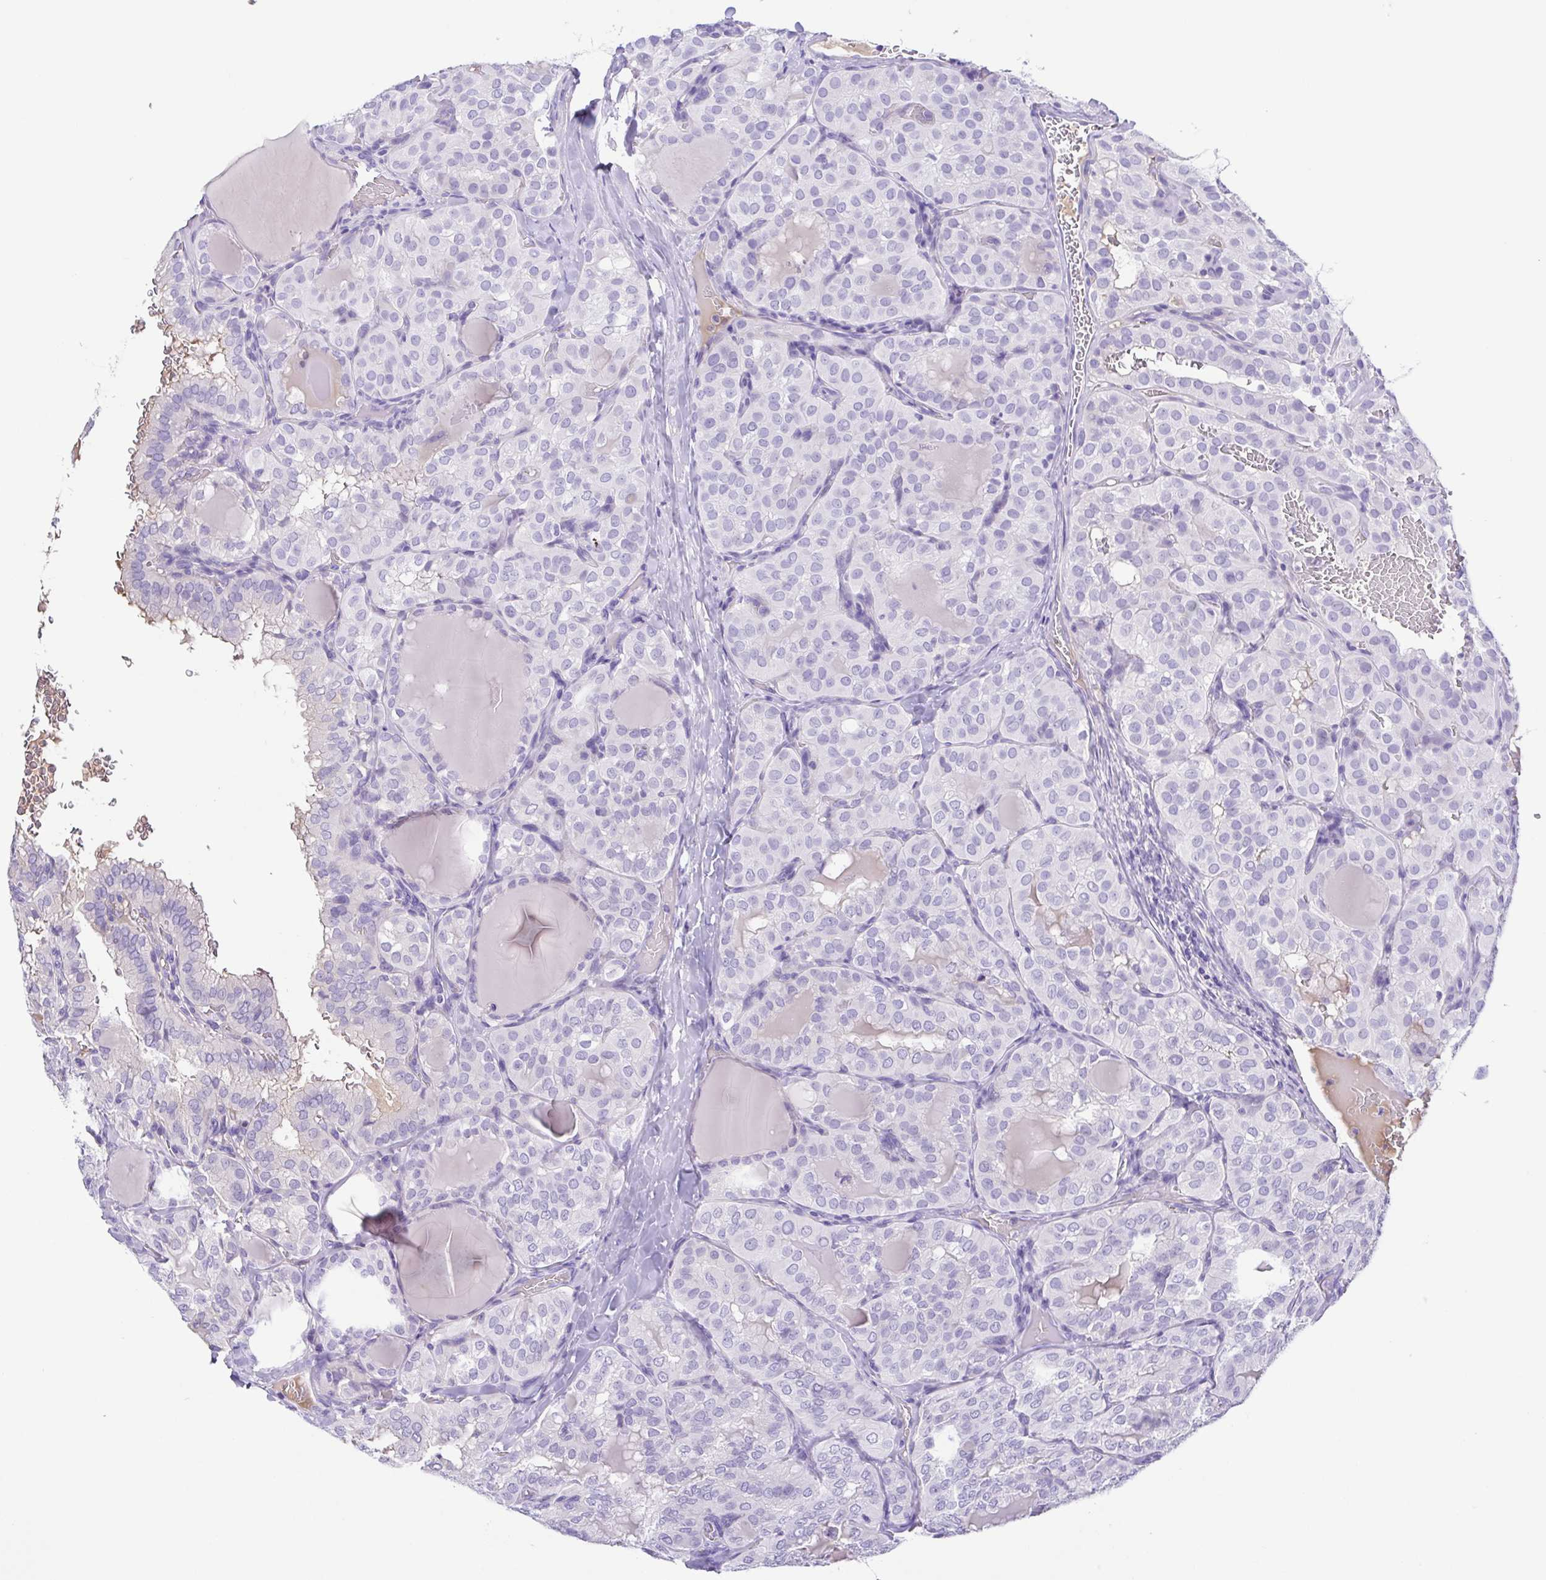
{"staining": {"intensity": "negative", "quantity": "none", "location": "none"}, "tissue": "thyroid cancer", "cell_type": "Tumor cells", "image_type": "cancer", "snomed": [{"axis": "morphology", "description": "Papillary adenocarcinoma, NOS"}, {"axis": "topography", "description": "Thyroid gland"}], "caption": "DAB (3,3'-diaminobenzidine) immunohistochemical staining of human thyroid cancer reveals no significant staining in tumor cells.", "gene": "A1BG", "patient": {"sex": "male", "age": 20}}